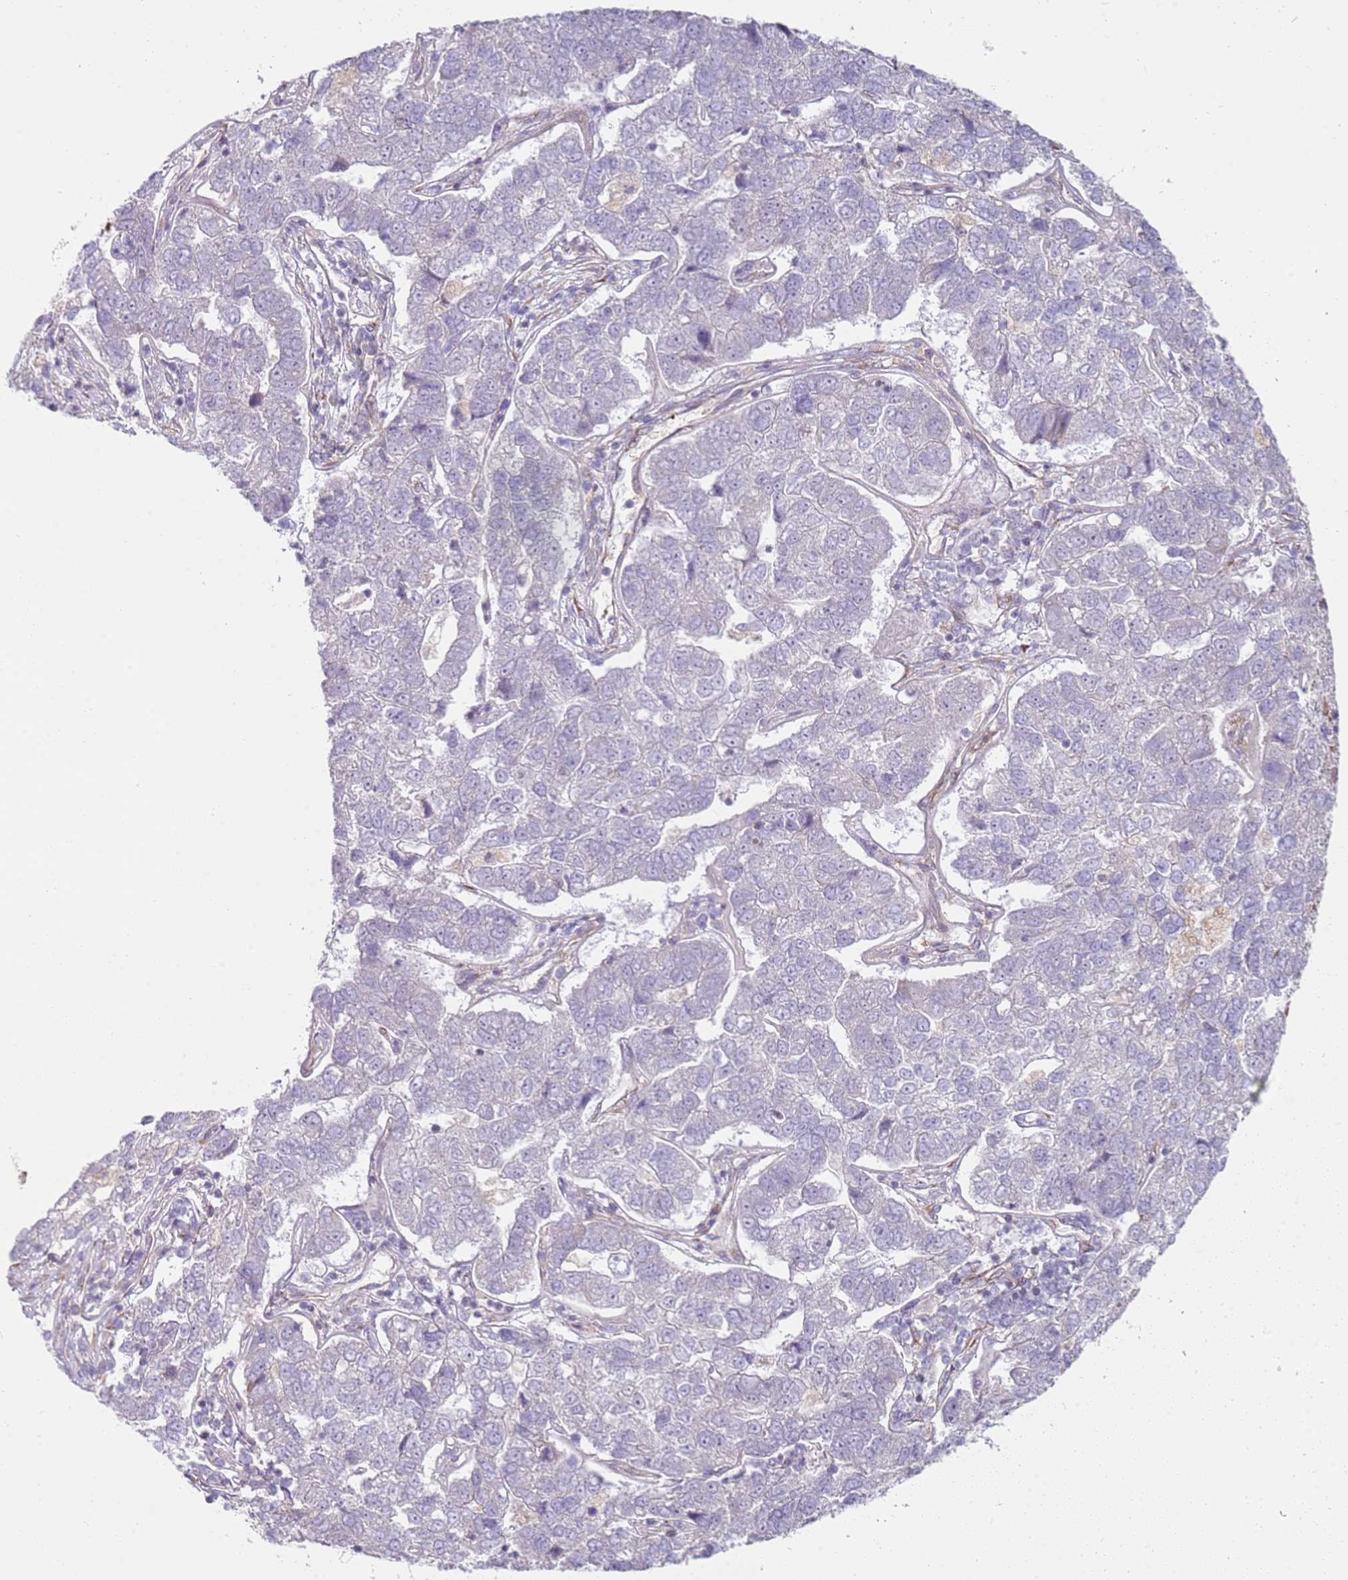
{"staining": {"intensity": "negative", "quantity": "none", "location": "none"}, "tissue": "pancreatic cancer", "cell_type": "Tumor cells", "image_type": "cancer", "snomed": [{"axis": "morphology", "description": "Adenocarcinoma, NOS"}, {"axis": "topography", "description": "Pancreas"}], "caption": "Immunohistochemical staining of adenocarcinoma (pancreatic) demonstrates no significant staining in tumor cells.", "gene": "GRAP", "patient": {"sex": "female", "age": 61}}